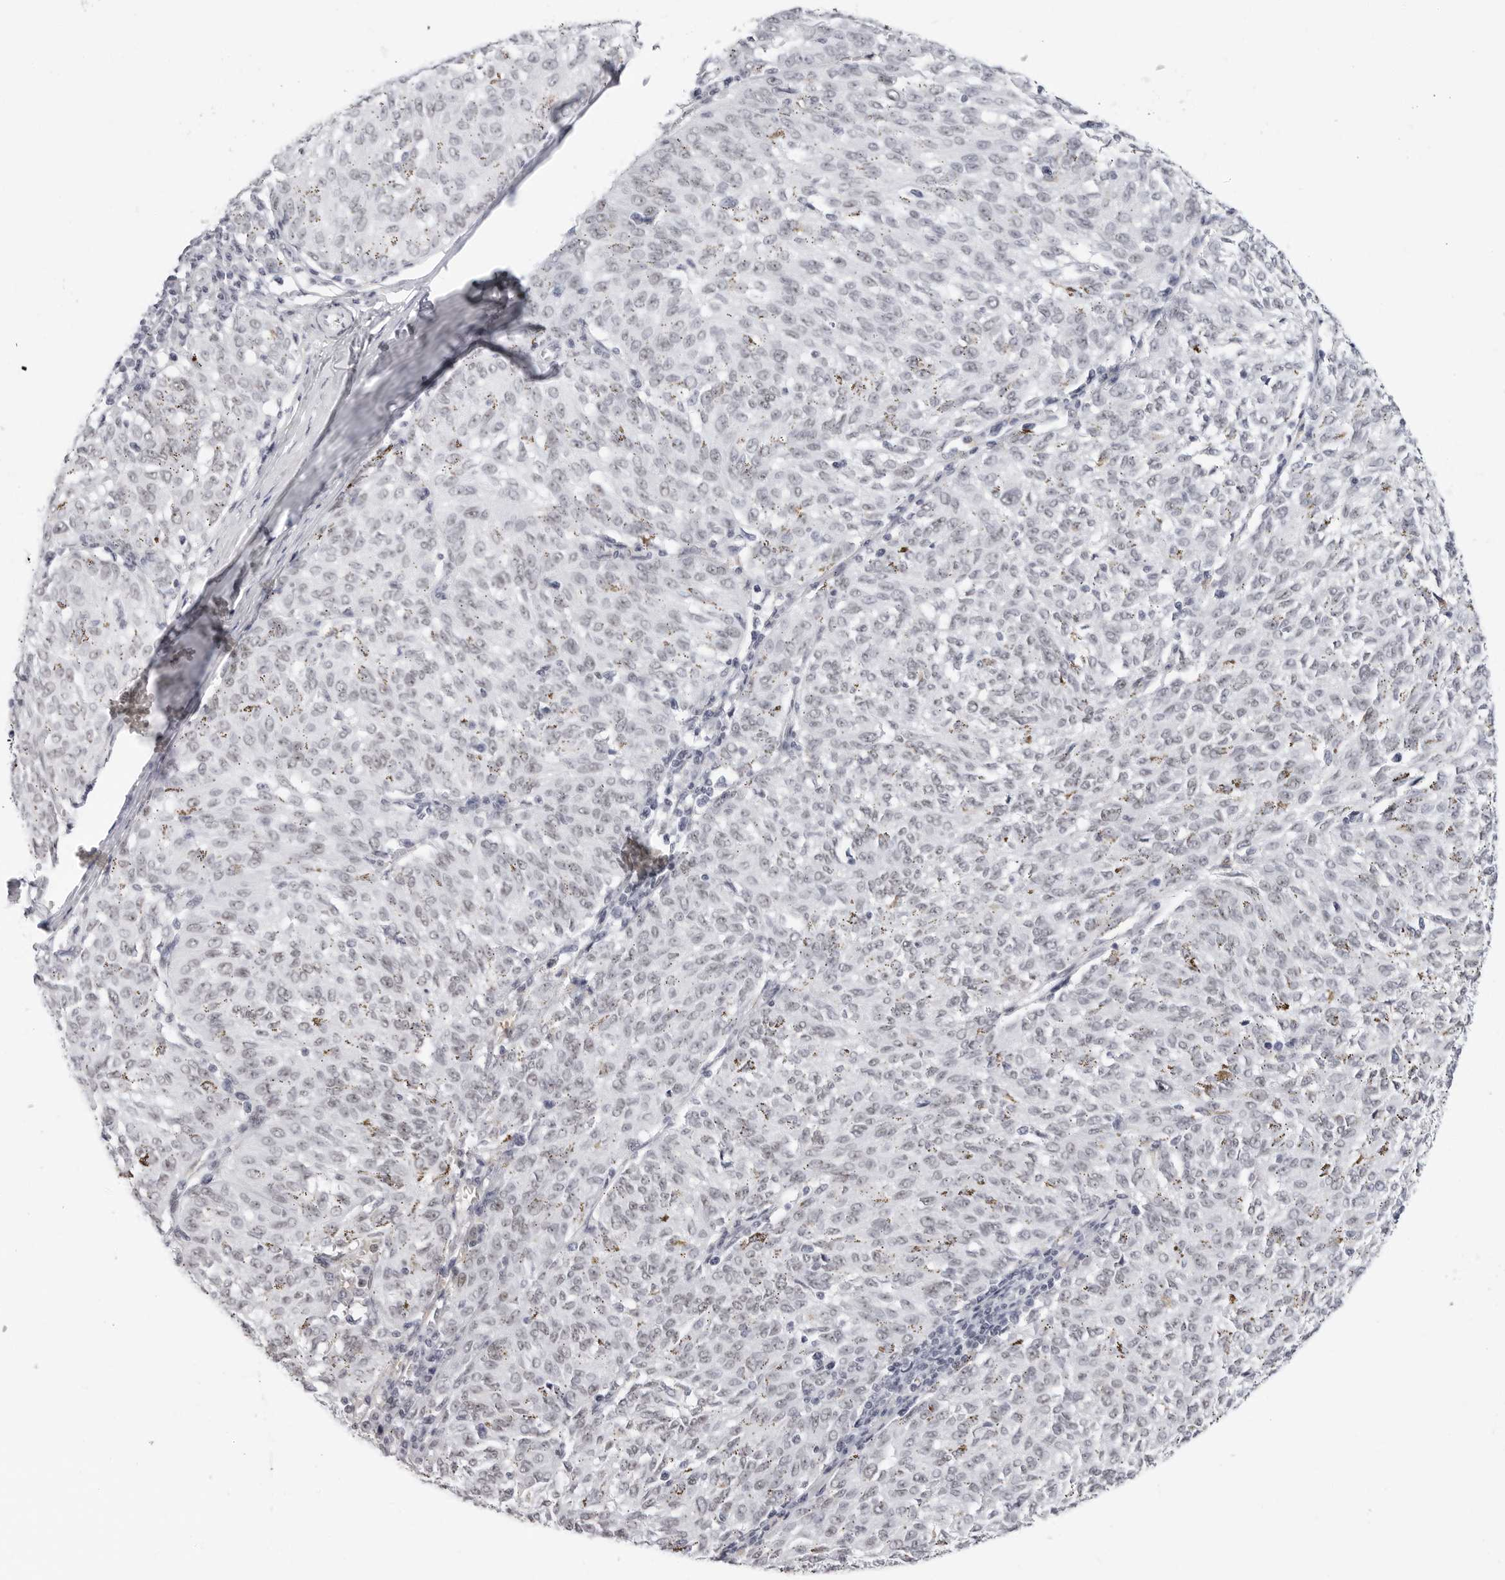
{"staining": {"intensity": "weak", "quantity": "<25%", "location": "nuclear"}, "tissue": "melanoma", "cell_type": "Tumor cells", "image_type": "cancer", "snomed": [{"axis": "morphology", "description": "Malignant melanoma, NOS"}, {"axis": "topography", "description": "Skin"}], "caption": "DAB (3,3'-diaminobenzidine) immunohistochemical staining of malignant melanoma exhibits no significant staining in tumor cells. (Stains: DAB (3,3'-diaminobenzidine) IHC with hematoxylin counter stain, Microscopy: brightfield microscopy at high magnification).", "gene": "VEZF1", "patient": {"sex": "female", "age": 72}}